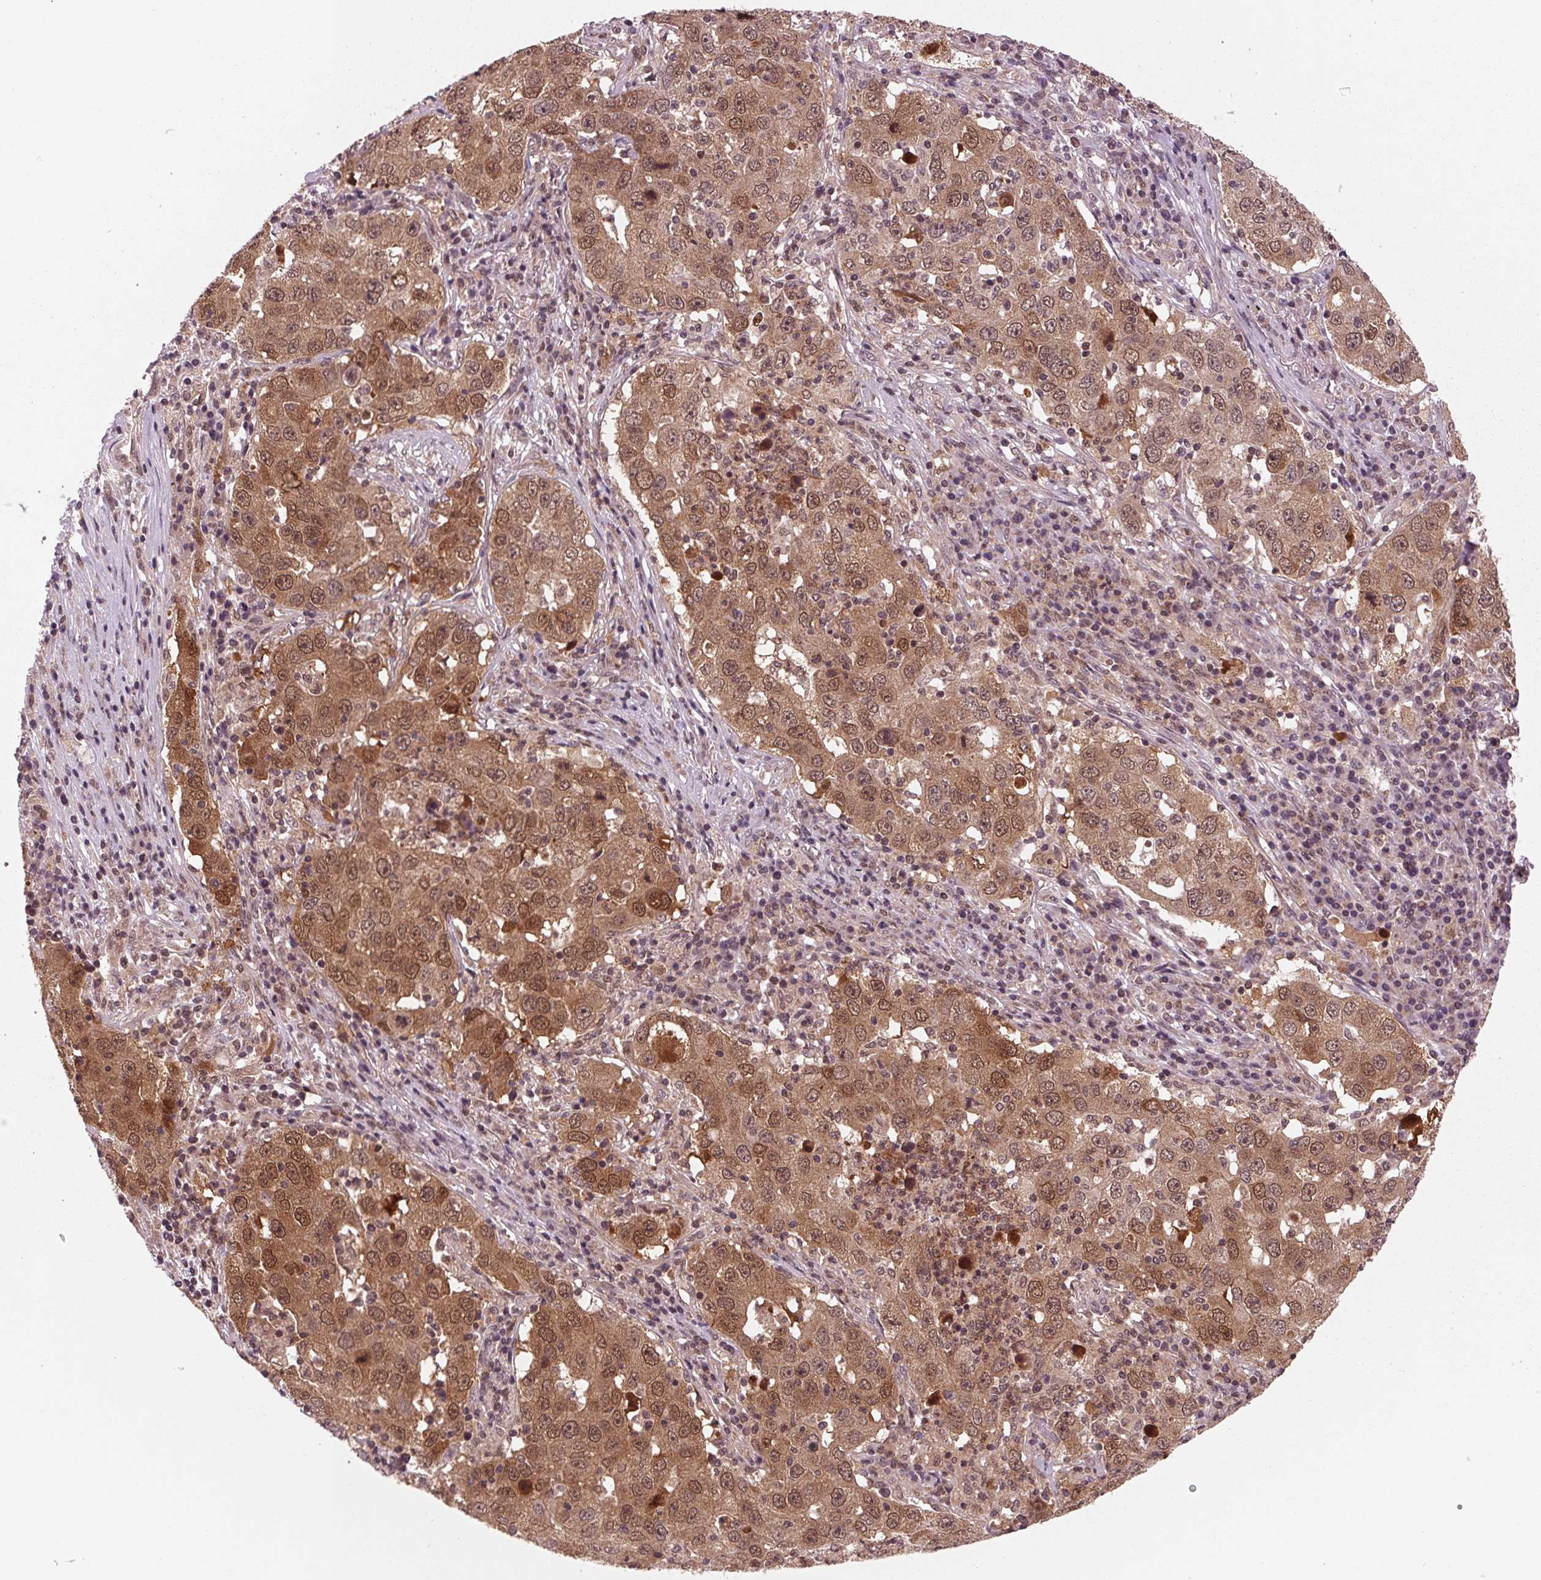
{"staining": {"intensity": "moderate", "quantity": ">75%", "location": "cytoplasmic/membranous,nuclear"}, "tissue": "lung cancer", "cell_type": "Tumor cells", "image_type": "cancer", "snomed": [{"axis": "morphology", "description": "Adenocarcinoma, NOS"}, {"axis": "topography", "description": "Lung"}], "caption": "A micrograph of lung cancer stained for a protein demonstrates moderate cytoplasmic/membranous and nuclear brown staining in tumor cells.", "gene": "STAT3", "patient": {"sex": "male", "age": 73}}